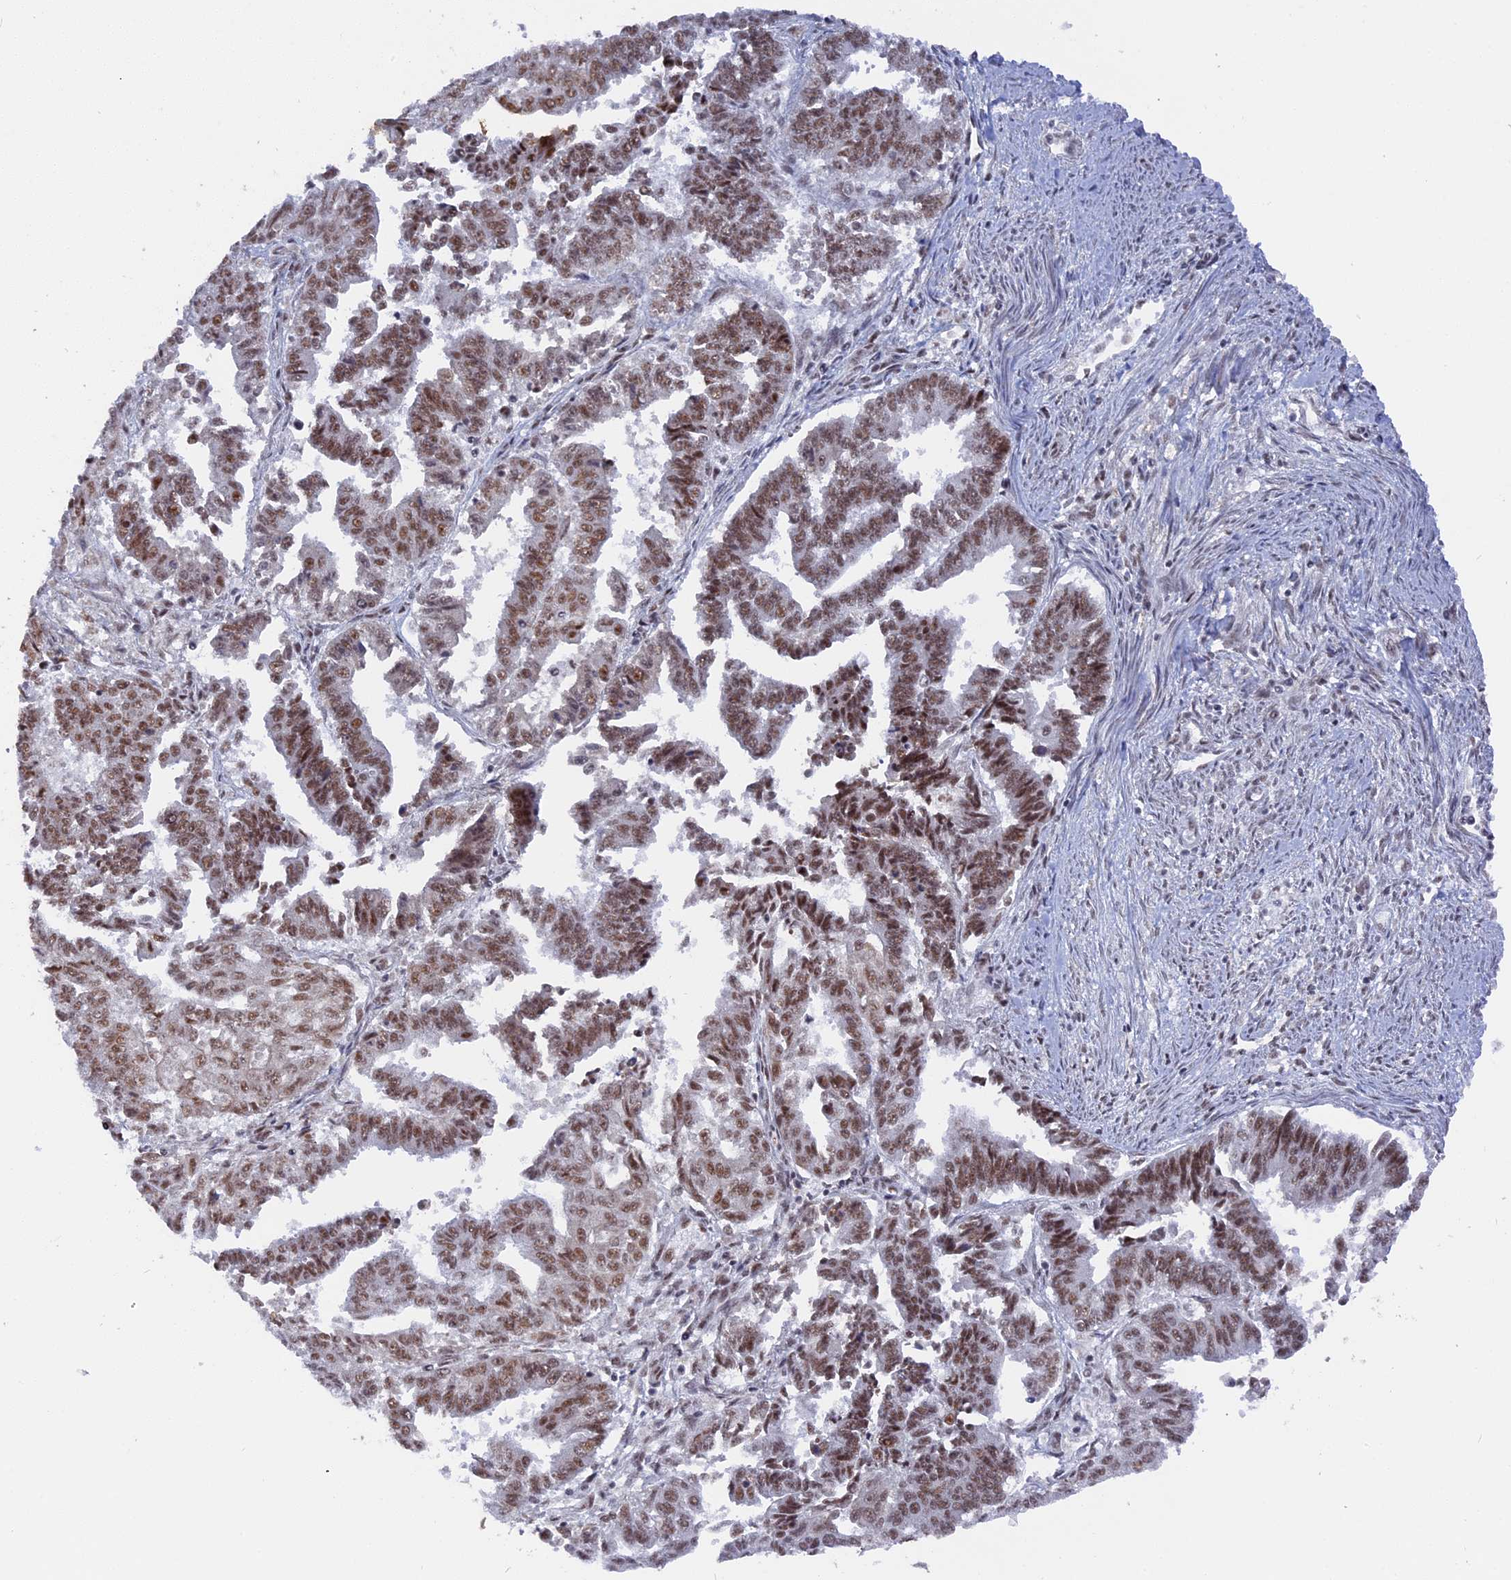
{"staining": {"intensity": "moderate", "quantity": ">75%", "location": "nuclear"}, "tissue": "endometrial cancer", "cell_type": "Tumor cells", "image_type": "cancer", "snomed": [{"axis": "morphology", "description": "Adenocarcinoma, NOS"}, {"axis": "topography", "description": "Endometrium"}], "caption": "Immunohistochemical staining of human endometrial adenocarcinoma shows medium levels of moderate nuclear protein expression in approximately >75% of tumor cells.", "gene": "SF3A2", "patient": {"sex": "female", "age": 73}}